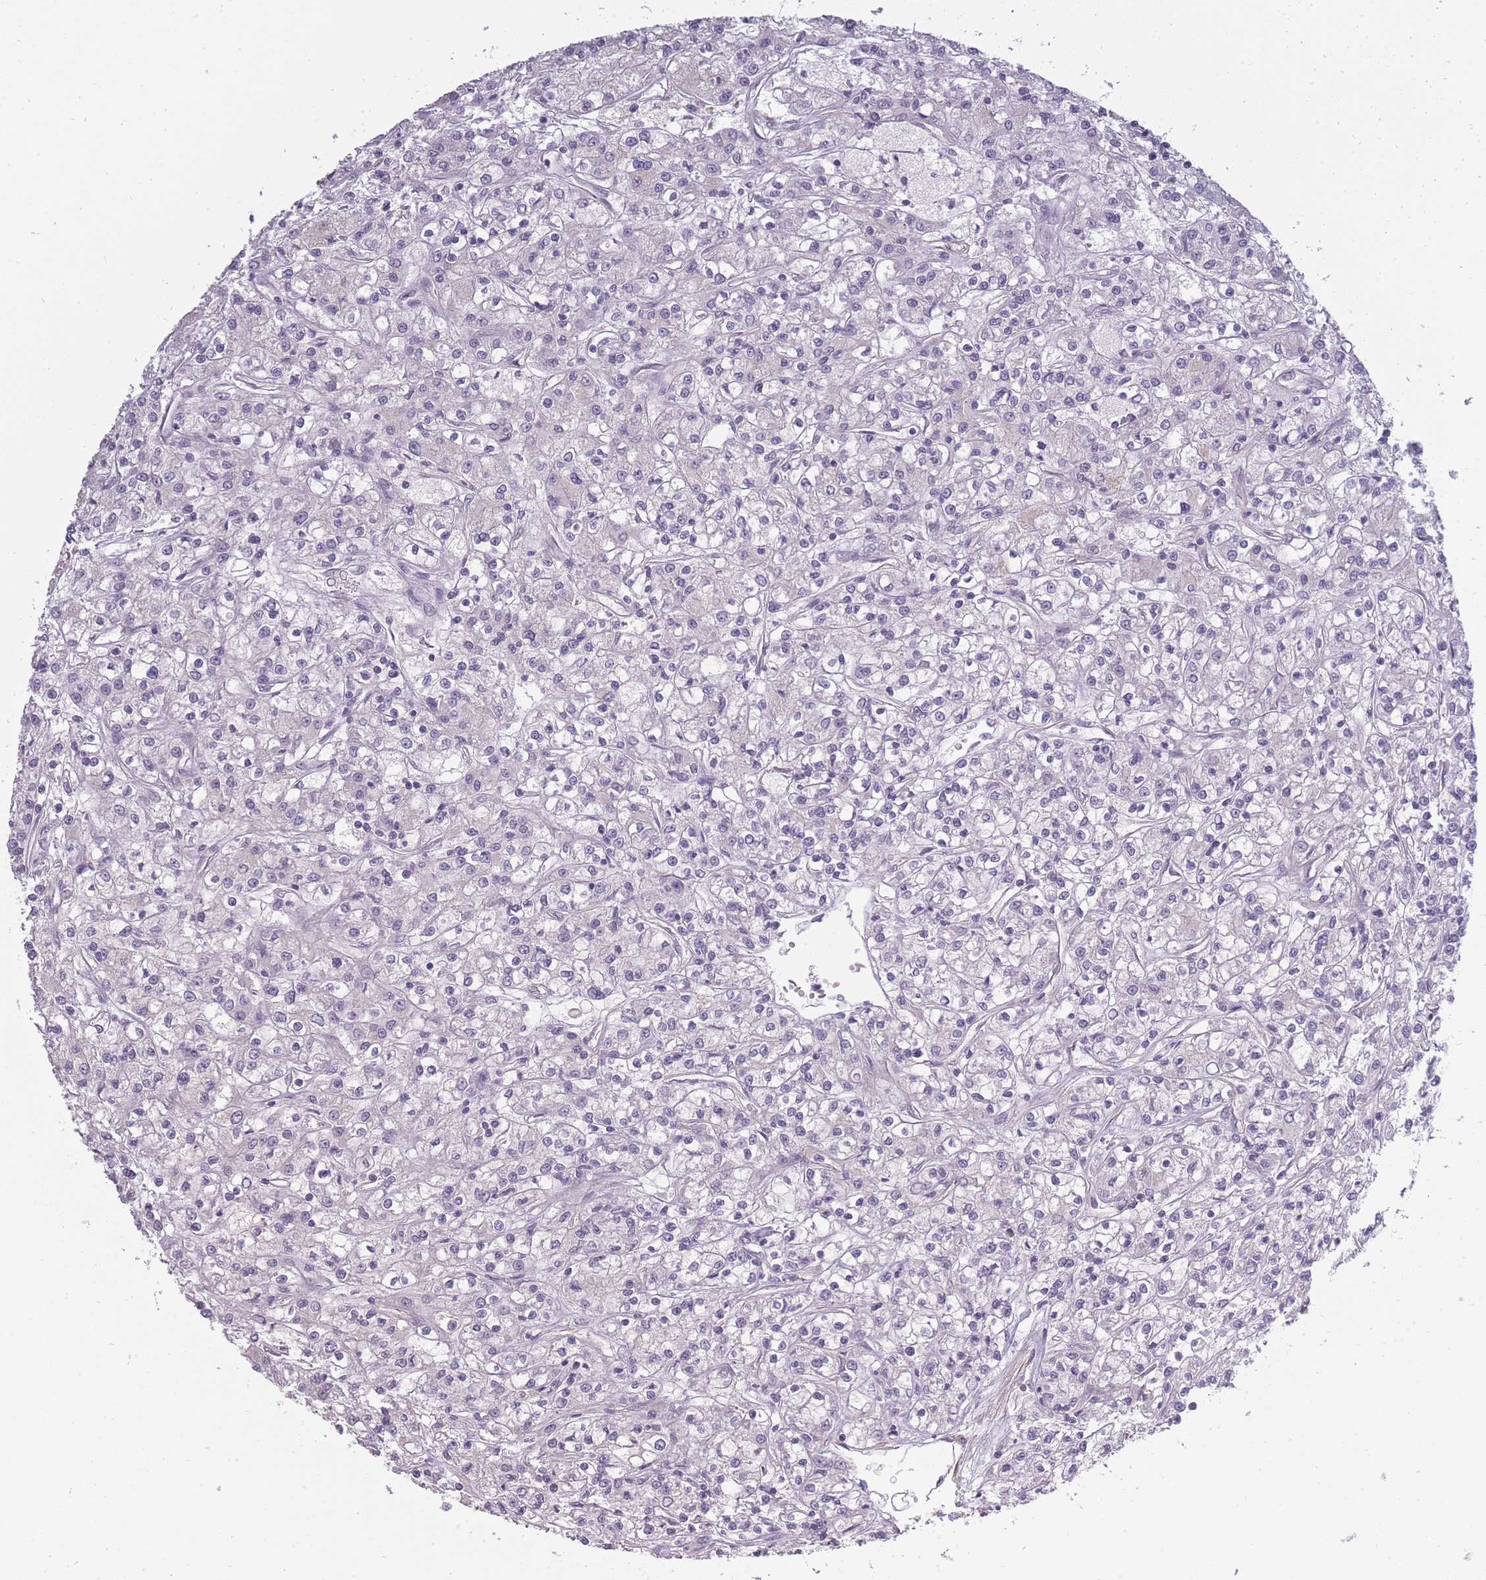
{"staining": {"intensity": "negative", "quantity": "none", "location": "none"}, "tissue": "renal cancer", "cell_type": "Tumor cells", "image_type": "cancer", "snomed": [{"axis": "morphology", "description": "Adenocarcinoma, NOS"}, {"axis": "topography", "description": "Kidney"}], "caption": "Tumor cells show no significant protein expression in renal adenocarcinoma.", "gene": "SLC8A2", "patient": {"sex": "female", "age": 59}}